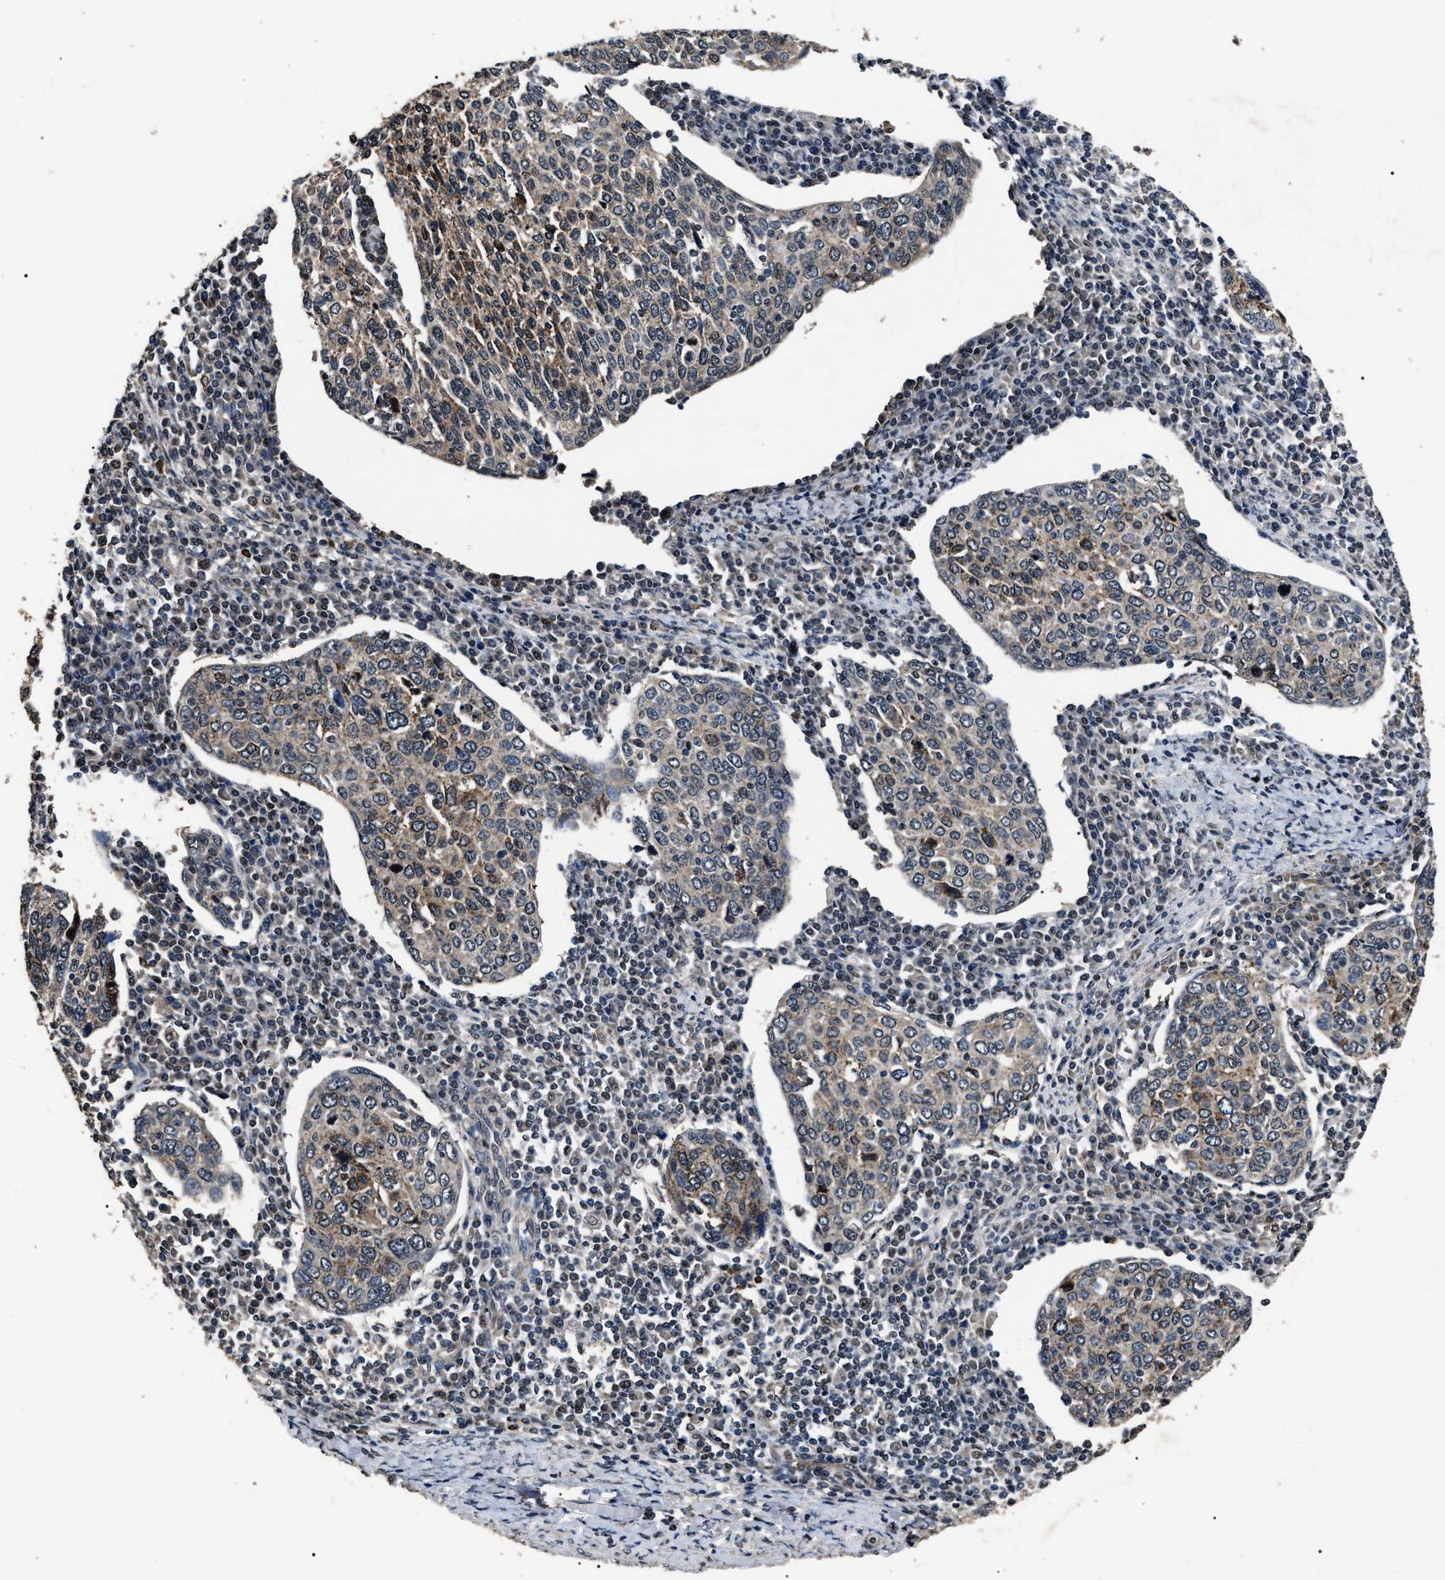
{"staining": {"intensity": "weak", "quantity": "25%-75%", "location": "cytoplasmic/membranous"}, "tissue": "cervical cancer", "cell_type": "Tumor cells", "image_type": "cancer", "snomed": [{"axis": "morphology", "description": "Squamous cell carcinoma, NOS"}, {"axis": "topography", "description": "Cervix"}], "caption": "A micrograph of human cervical cancer (squamous cell carcinoma) stained for a protein shows weak cytoplasmic/membranous brown staining in tumor cells.", "gene": "ANP32E", "patient": {"sex": "female", "age": 40}}